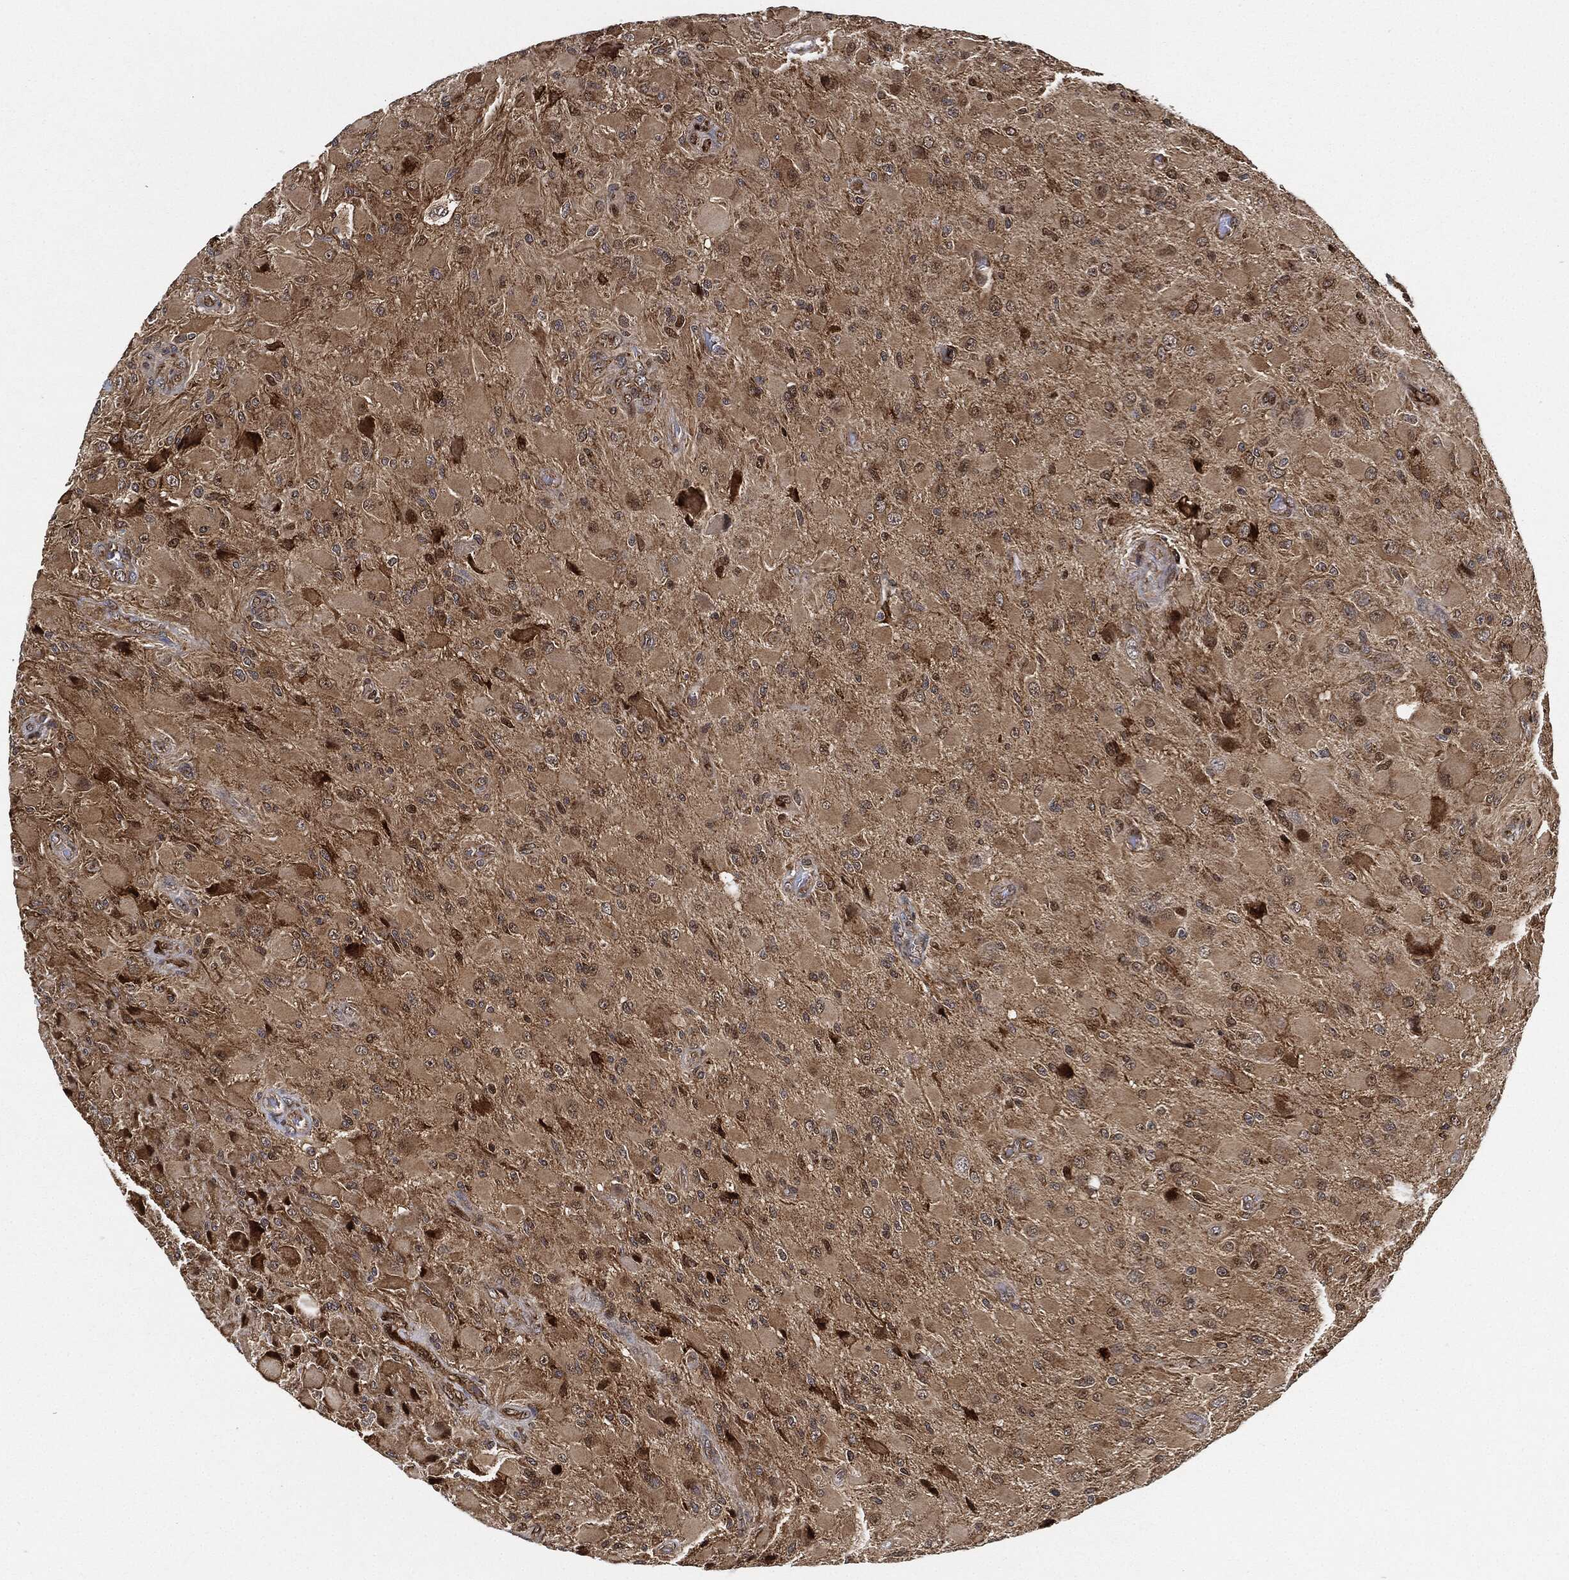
{"staining": {"intensity": "moderate", "quantity": ">75%", "location": "cytoplasmic/membranous"}, "tissue": "glioma", "cell_type": "Tumor cells", "image_type": "cancer", "snomed": [{"axis": "morphology", "description": "Glioma, malignant, High grade"}, {"axis": "topography", "description": "Cerebral cortex"}], "caption": "Immunohistochemical staining of human glioma displays medium levels of moderate cytoplasmic/membranous positivity in about >75% of tumor cells.", "gene": "RNASEL", "patient": {"sex": "male", "age": 35}}